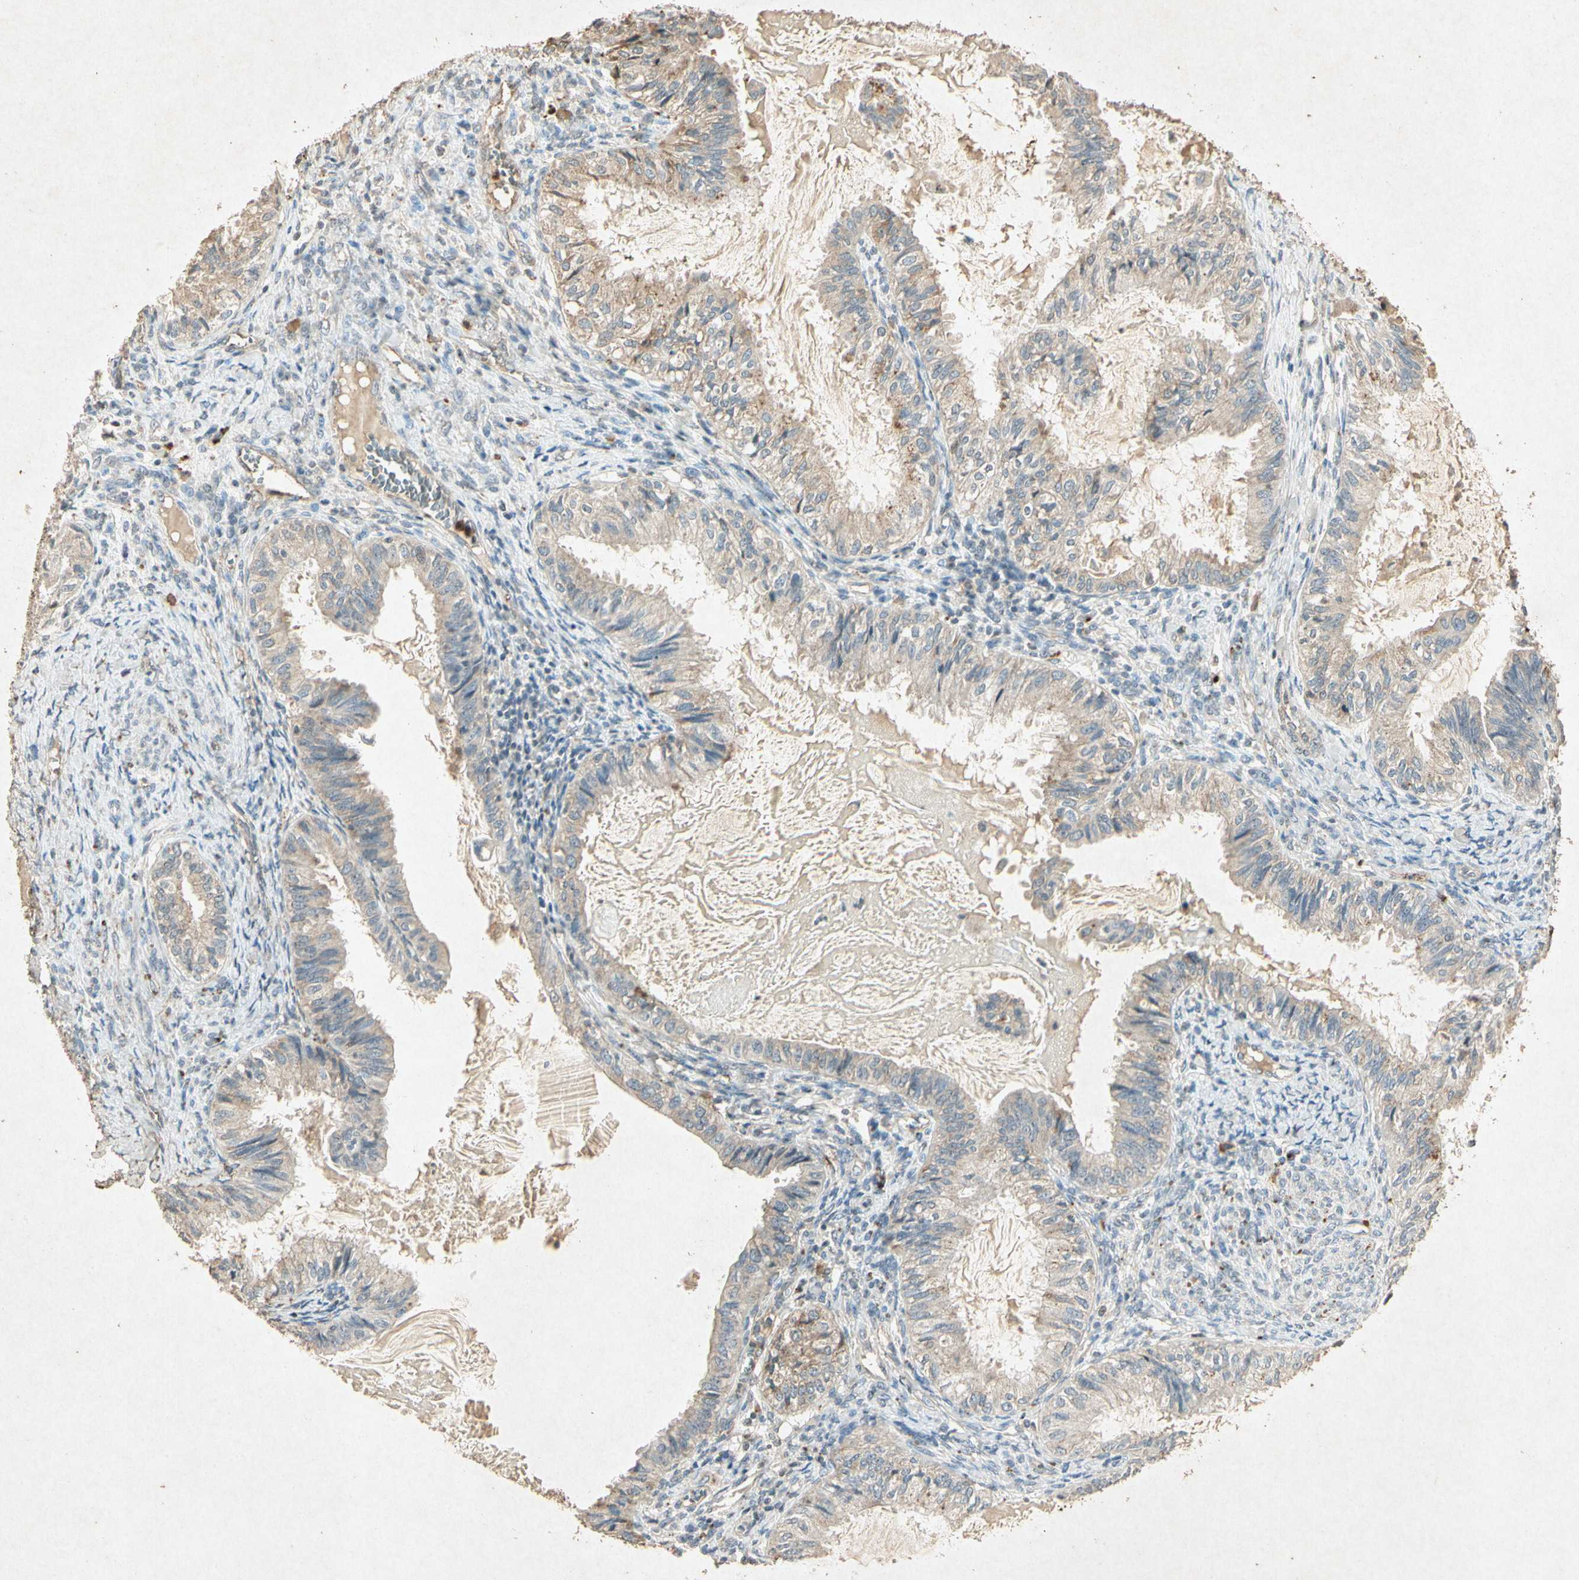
{"staining": {"intensity": "weak", "quantity": ">75%", "location": "cytoplasmic/membranous"}, "tissue": "cervical cancer", "cell_type": "Tumor cells", "image_type": "cancer", "snomed": [{"axis": "morphology", "description": "Normal tissue, NOS"}, {"axis": "morphology", "description": "Adenocarcinoma, NOS"}, {"axis": "topography", "description": "Cervix"}, {"axis": "topography", "description": "Endometrium"}], "caption": "A photomicrograph showing weak cytoplasmic/membranous staining in about >75% of tumor cells in cervical cancer (adenocarcinoma), as visualized by brown immunohistochemical staining.", "gene": "MSRB1", "patient": {"sex": "female", "age": 86}}